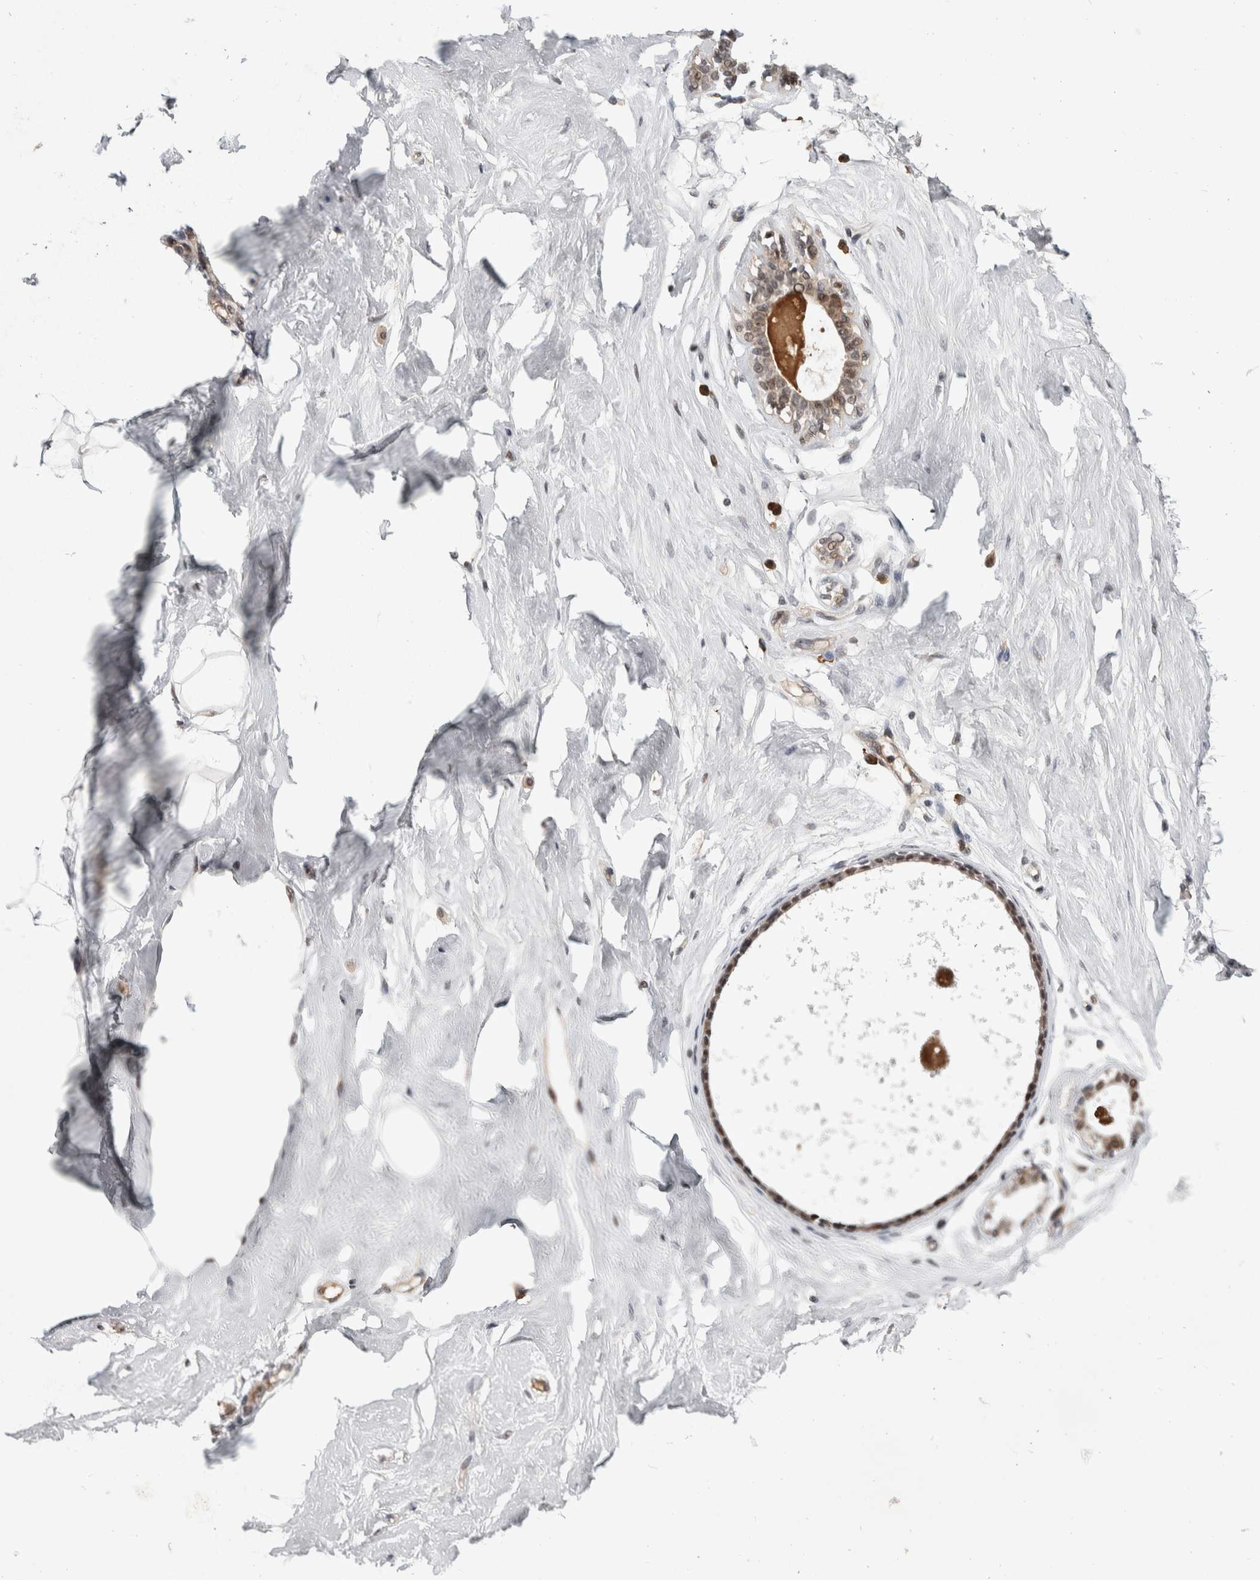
{"staining": {"intensity": "weak", "quantity": "25%-75%", "location": "nuclear"}, "tissue": "breast", "cell_type": "Adipocytes", "image_type": "normal", "snomed": [{"axis": "morphology", "description": "Normal tissue, NOS"}, {"axis": "topography", "description": "Breast"}], "caption": "Breast stained with DAB (3,3'-diaminobenzidine) immunohistochemistry demonstrates low levels of weak nuclear positivity in about 25%-75% of adipocytes.", "gene": "ZNF592", "patient": {"sex": "female", "age": 23}}